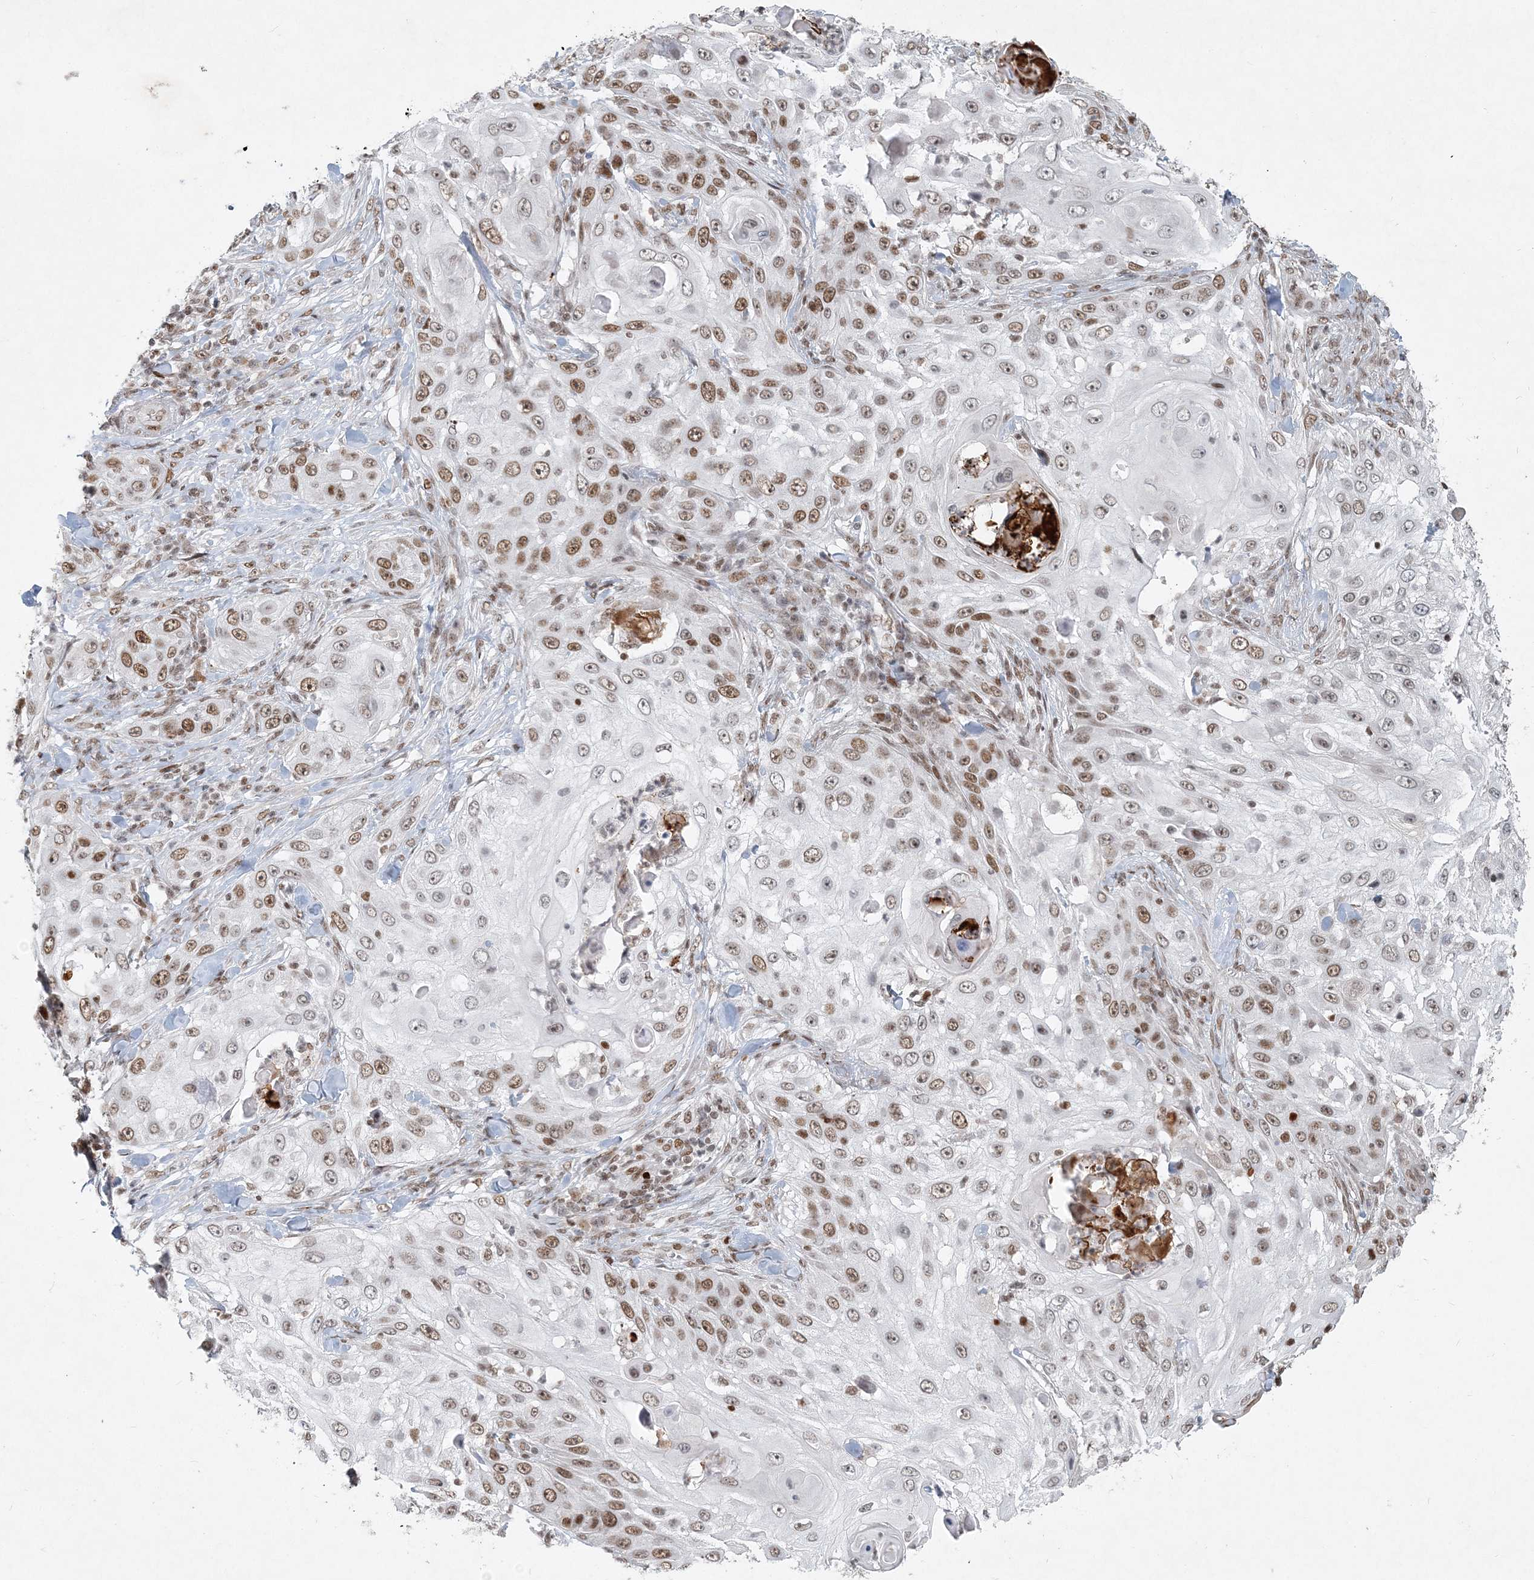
{"staining": {"intensity": "moderate", "quantity": ">75%", "location": "nuclear"}, "tissue": "skin cancer", "cell_type": "Tumor cells", "image_type": "cancer", "snomed": [{"axis": "morphology", "description": "Squamous cell carcinoma, NOS"}, {"axis": "topography", "description": "Skin"}], "caption": "A micrograph of skin cancer stained for a protein shows moderate nuclear brown staining in tumor cells. (DAB IHC with brightfield microscopy, high magnification).", "gene": "BAZ1B", "patient": {"sex": "female", "age": 44}}